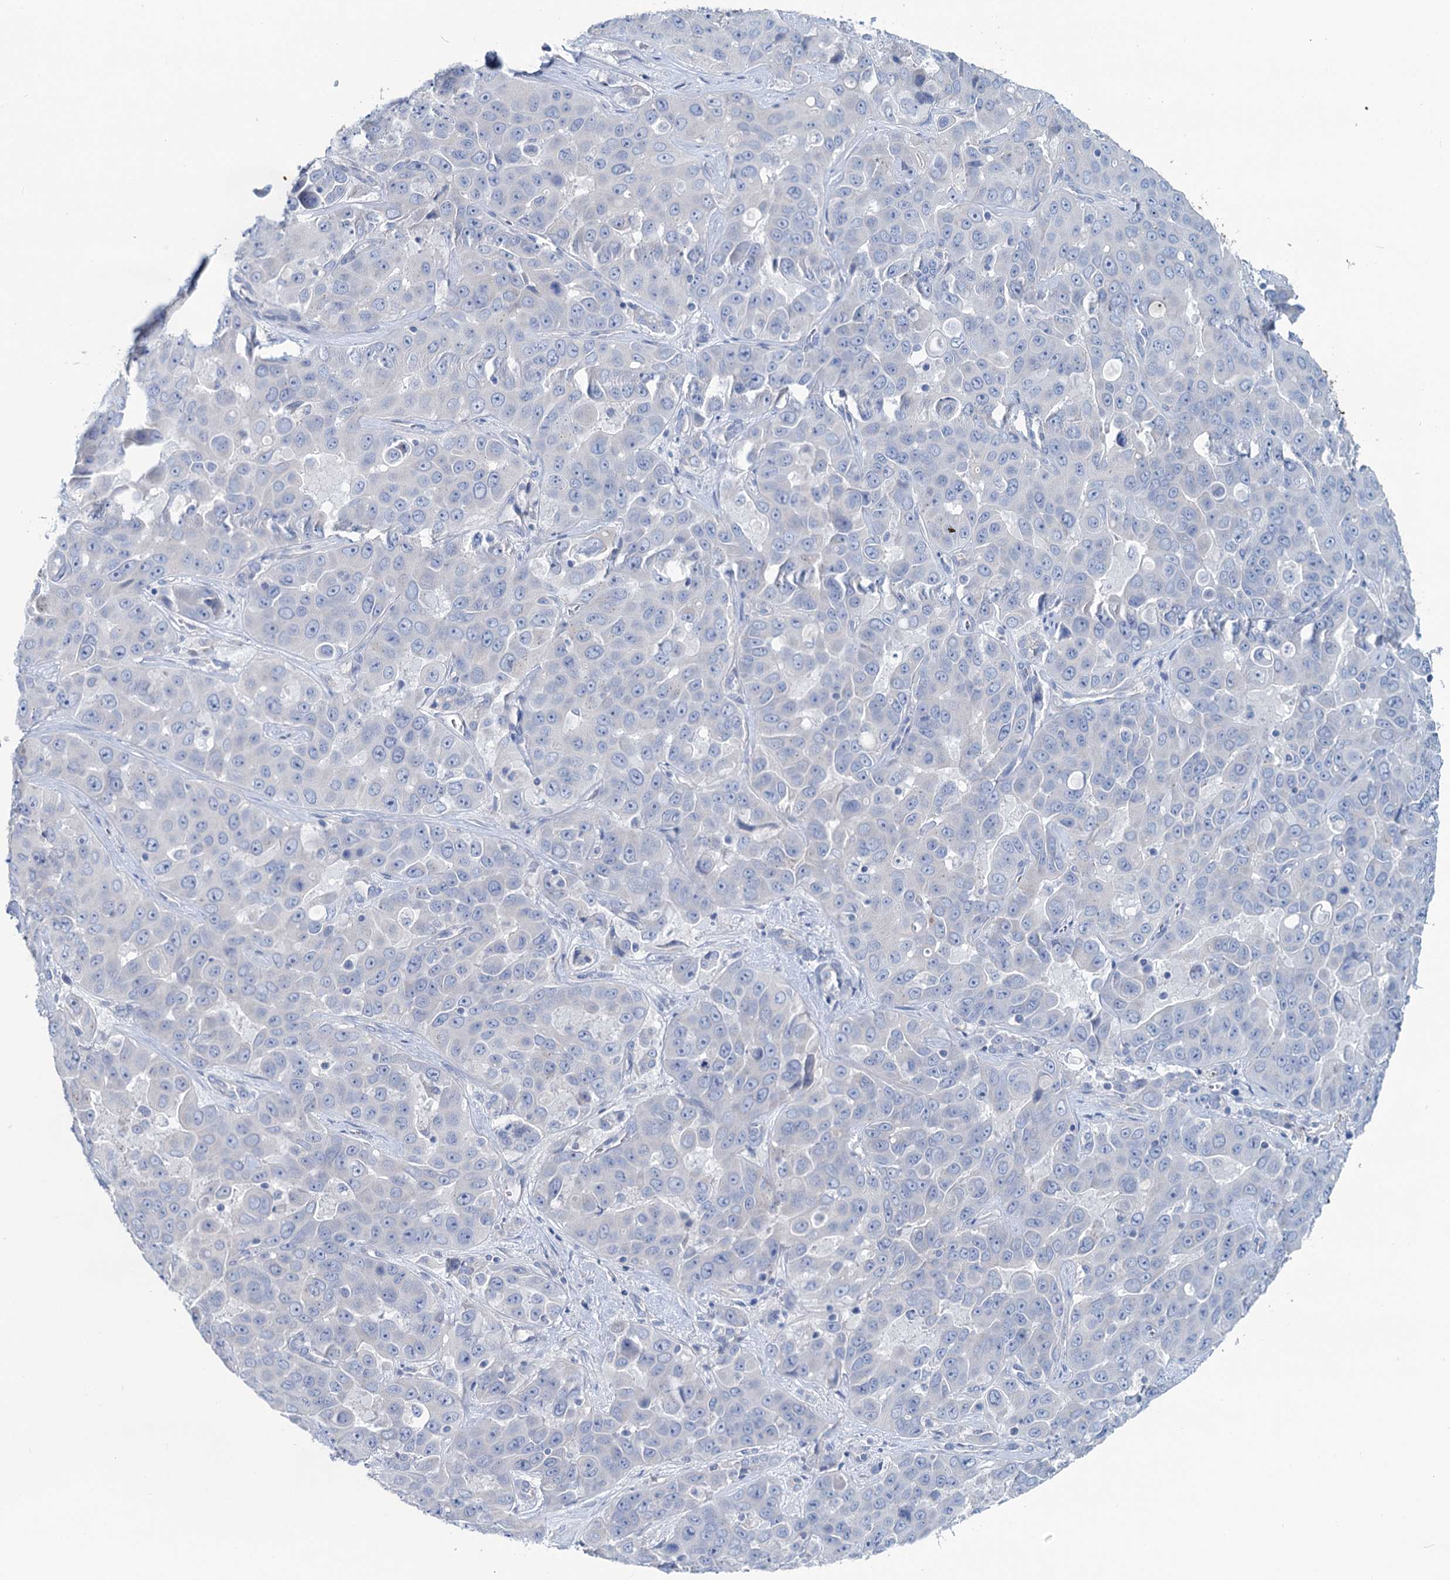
{"staining": {"intensity": "negative", "quantity": "none", "location": "none"}, "tissue": "liver cancer", "cell_type": "Tumor cells", "image_type": "cancer", "snomed": [{"axis": "morphology", "description": "Cholangiocarcinoma"}, {"axis": "topography", "description": "Liver"}], "caption": "A micrograph of human liver cancer is negative for staining in tumor cells.", "gene": "SLC1A3", "patient": {"sex": "female", "age": 52}}